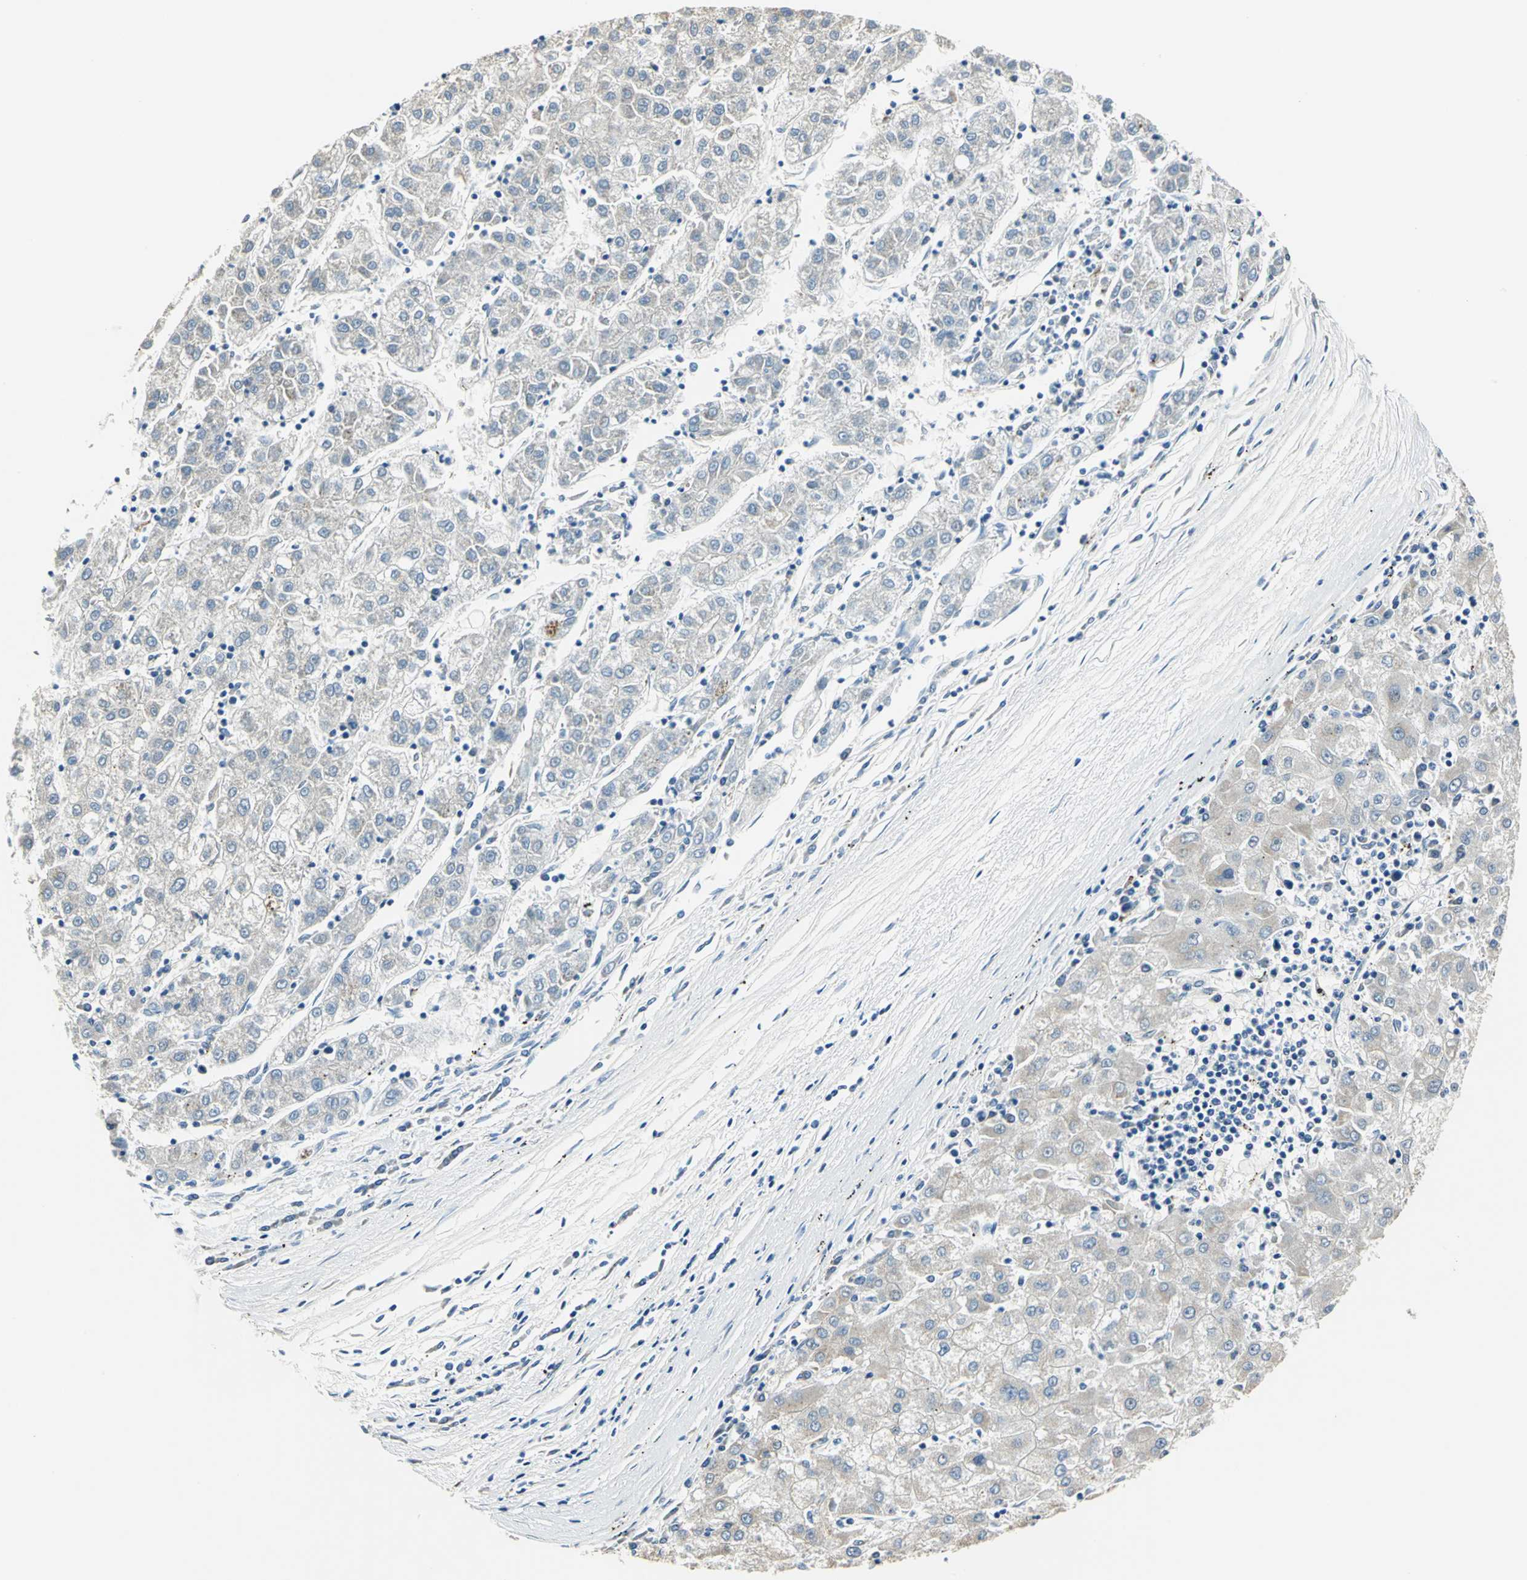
{"staining": {"intensity": "weak", "quantity": ">75%", "location": "cytoplasmic/membranous"}, "tissue": "liver cancer", "cell_type": "Tumor cells", "image_type": "cancer", "snomed": [{"axis": "morphology", "description": "Carcinoma, Hepatocellular, NOS"}, {"axis": "topography", "description": "Liver"}], "caption": "The histopathology image shows immunohistochemical staining of liver cancer (hepatocellular carcinoma). There is weak cytoplasmic/membranous staining is identified in about >75% of tumor cells.", "gene": "RASD2", "patient": {"sex": "male", "age": 72}}